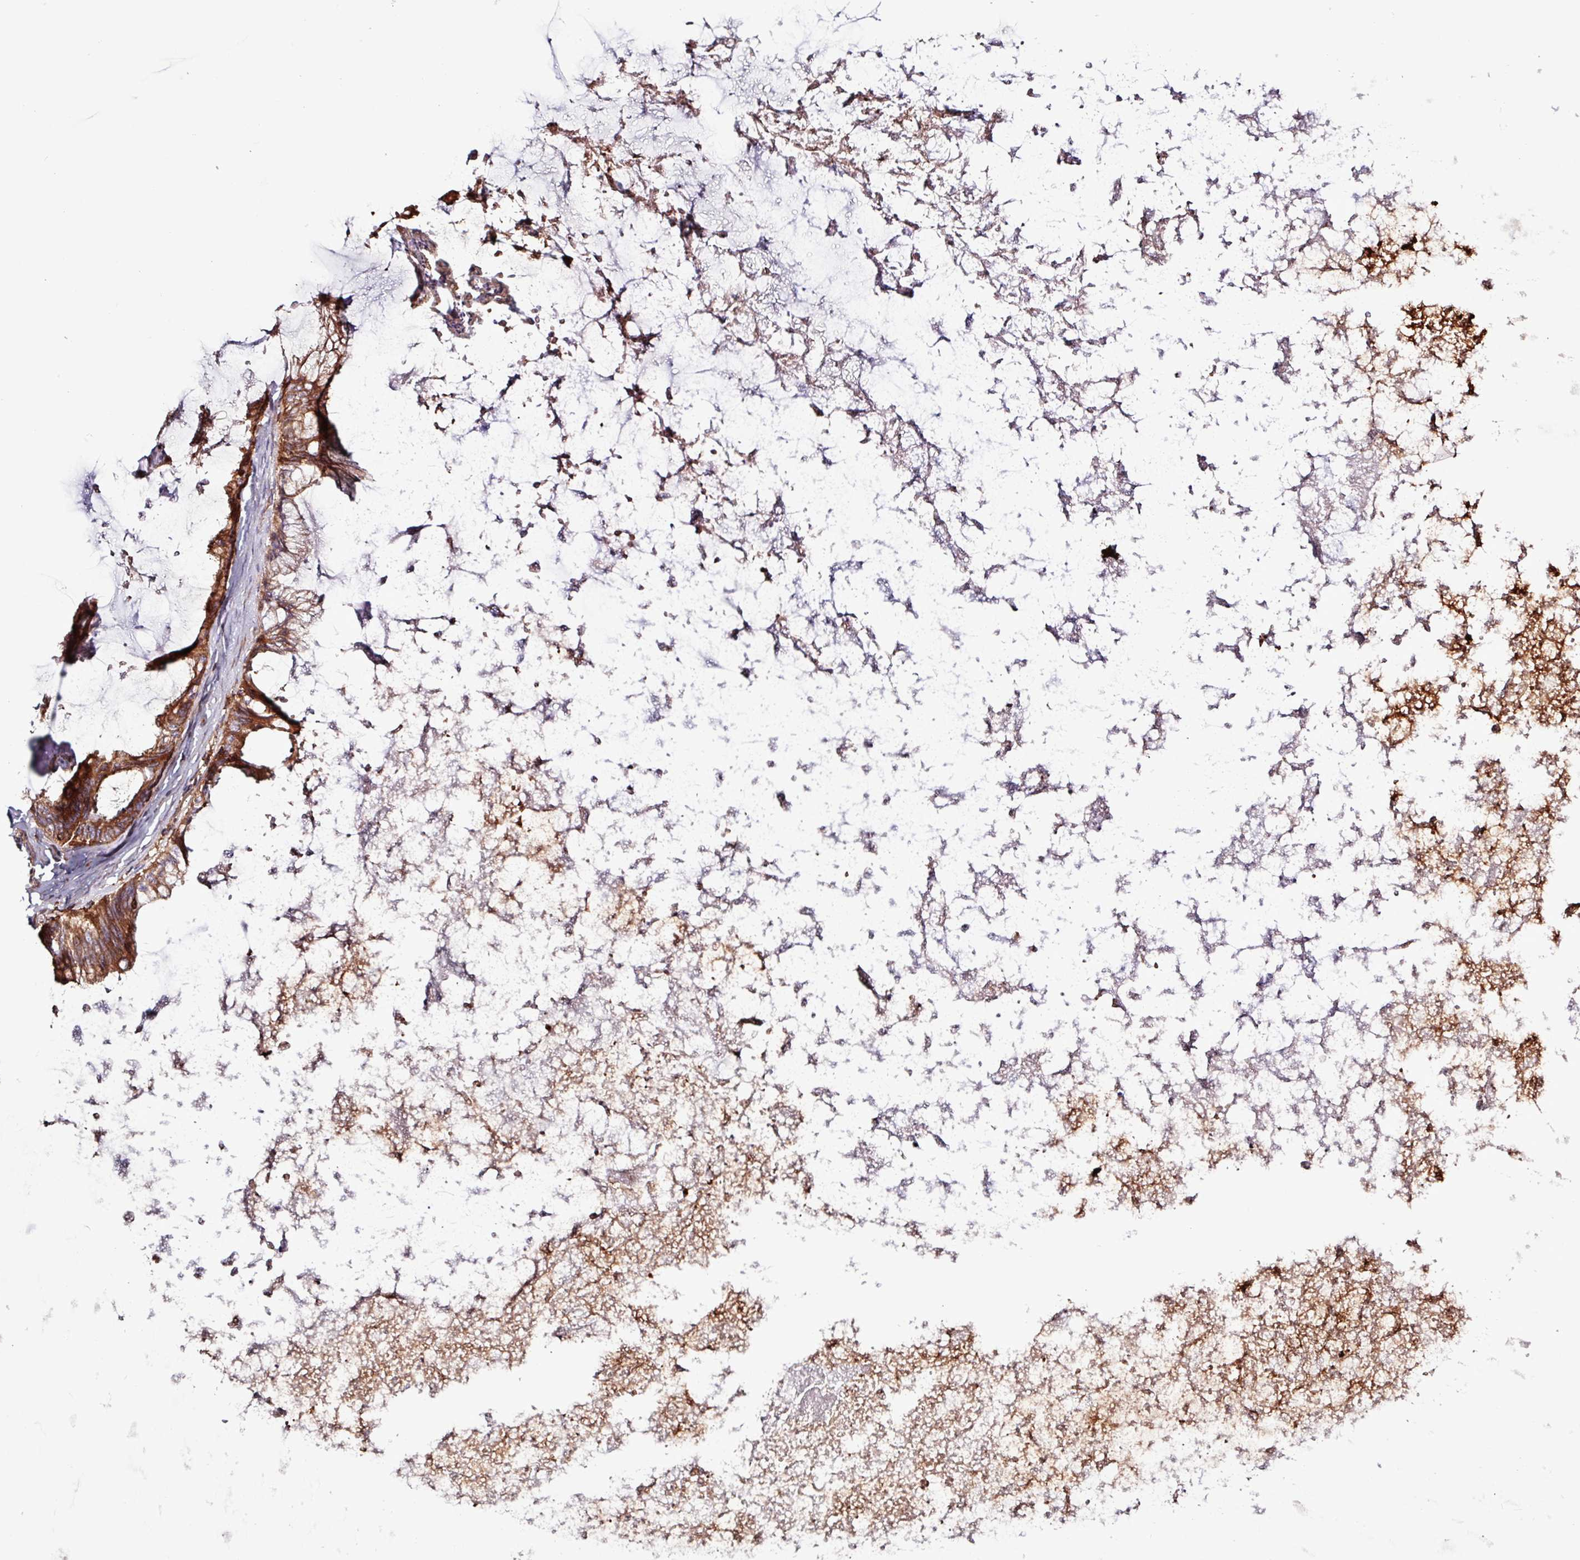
{"staining": {"intensity": "moderate", "quantity": ">75%", "location": "cytoplasmic/membranous"}, "tissue": "ovarian cancer", "cell_type": "Tumor cells", "image_type": "cancer", "snomed": [{"axis": "morphology", "description": "Cystadenocarcinoma, mucinous, NOS"}, {"axis": "topography", "description": "Ovary"}], "caption": "Tumor cells display medium levels of moderate cytoplasmic/membranous staining in approximately >75% of cells in ovarian cancer.", "gene": "ACTR3", "patient": {"sex": "female", "age": 35}}